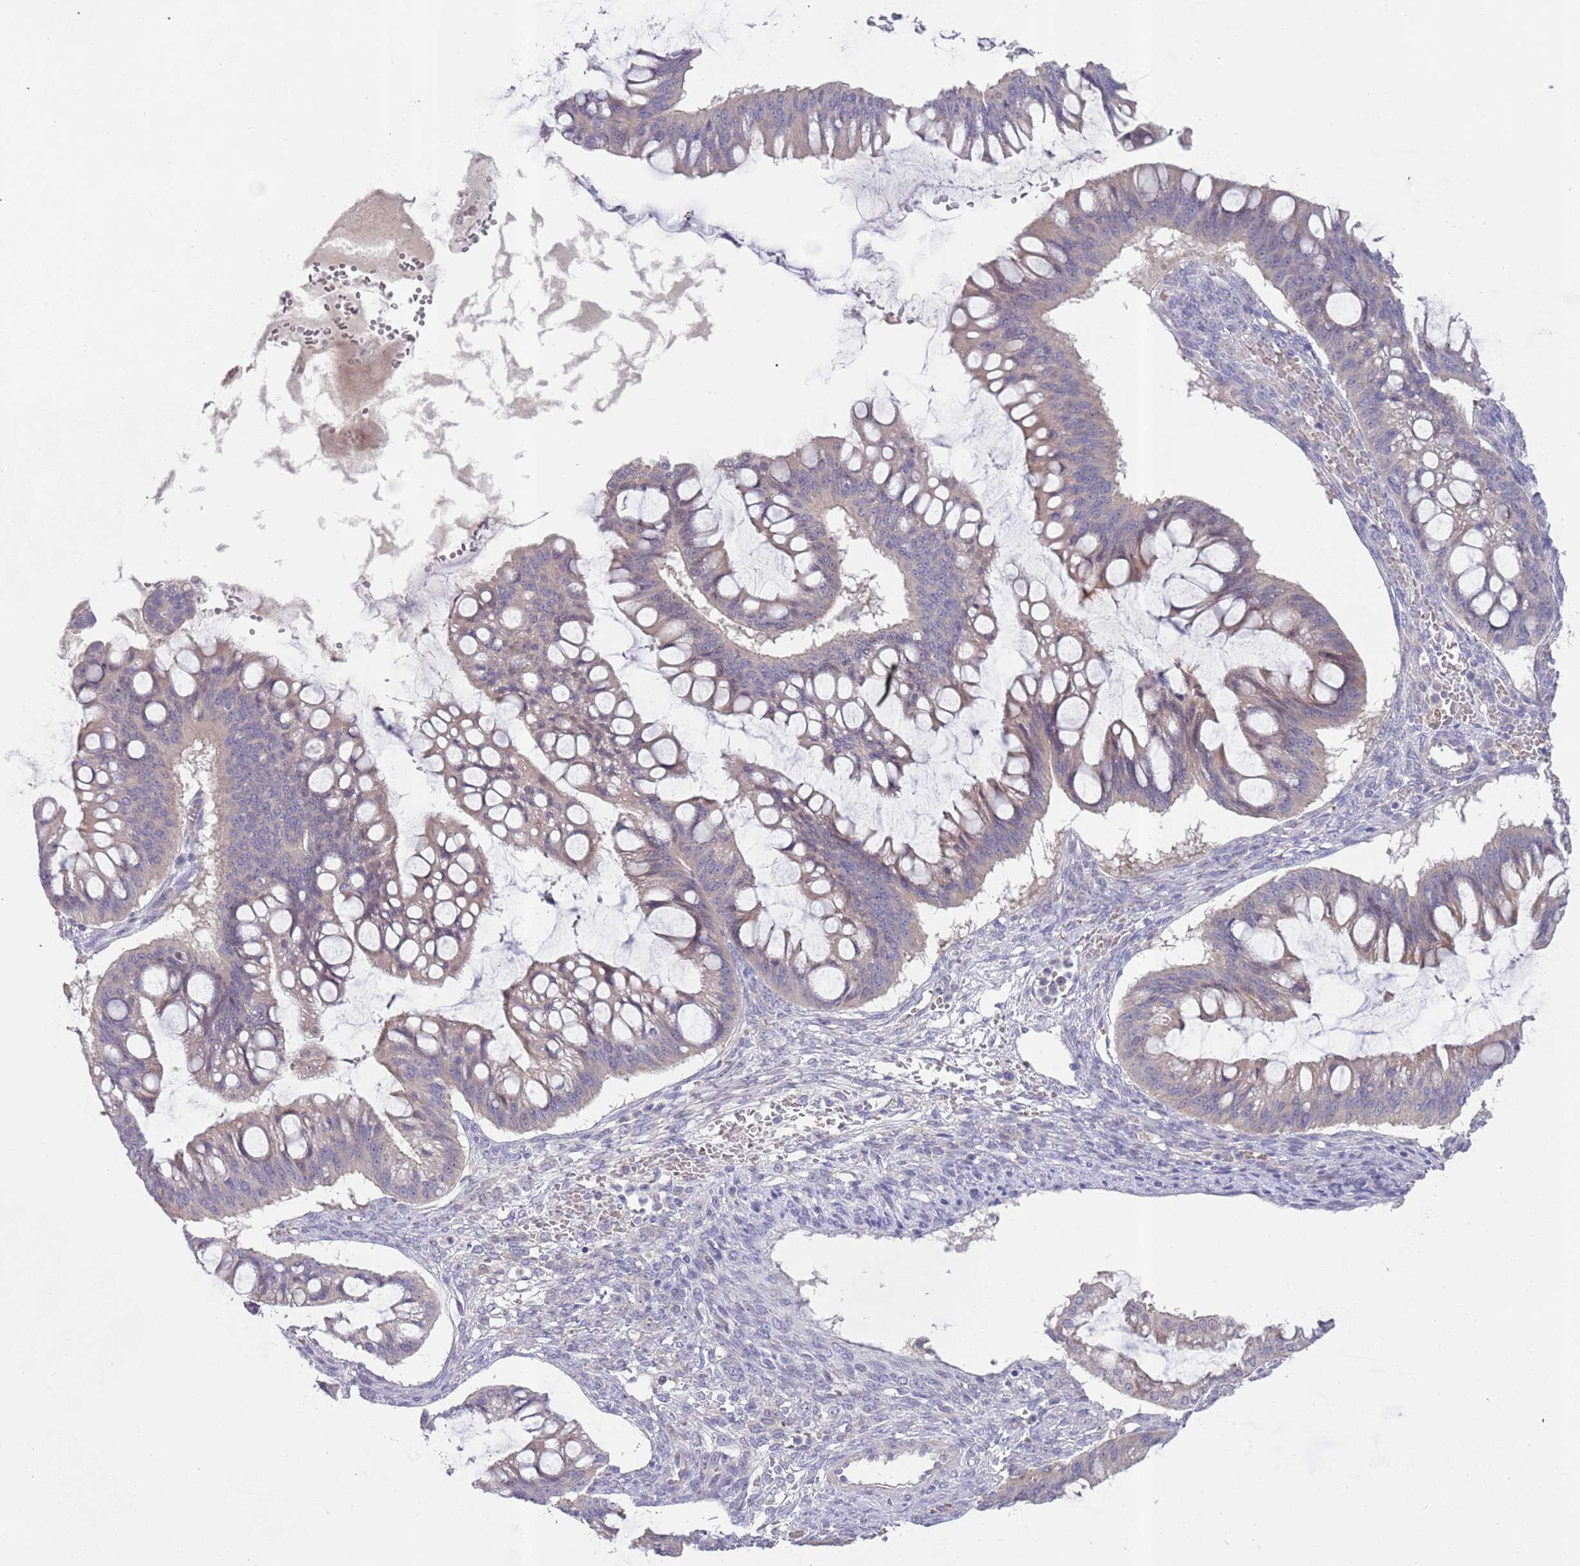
{"staining": {"intensity": "weak", "quantity": "25%-75%", "location": "cytoplasmic/membranous"}, "tissue": "ovarian cancer", "cell_type": "Tumor cells", "image_type": "cancer", "snomed": [{"axis": "morphology", "description": "Cystadenocarcinoma, mucinous, NOS"}, {"axis": "topography", "description": "Ovary"}], "caption": "Mucinous cystadenocarcinoma (ovarian) was stained to show a protein in brown. There is low levels of weak cytoplasmic/membranous staining in approximately 25%-75% of tumor cells. (DAB (3,3'-diaminobenzidine) IHC, brown staining for protein, blue staining for nuclei).", "gene": "PRAC1", "patient": {"sex": "female", "age": 73}}